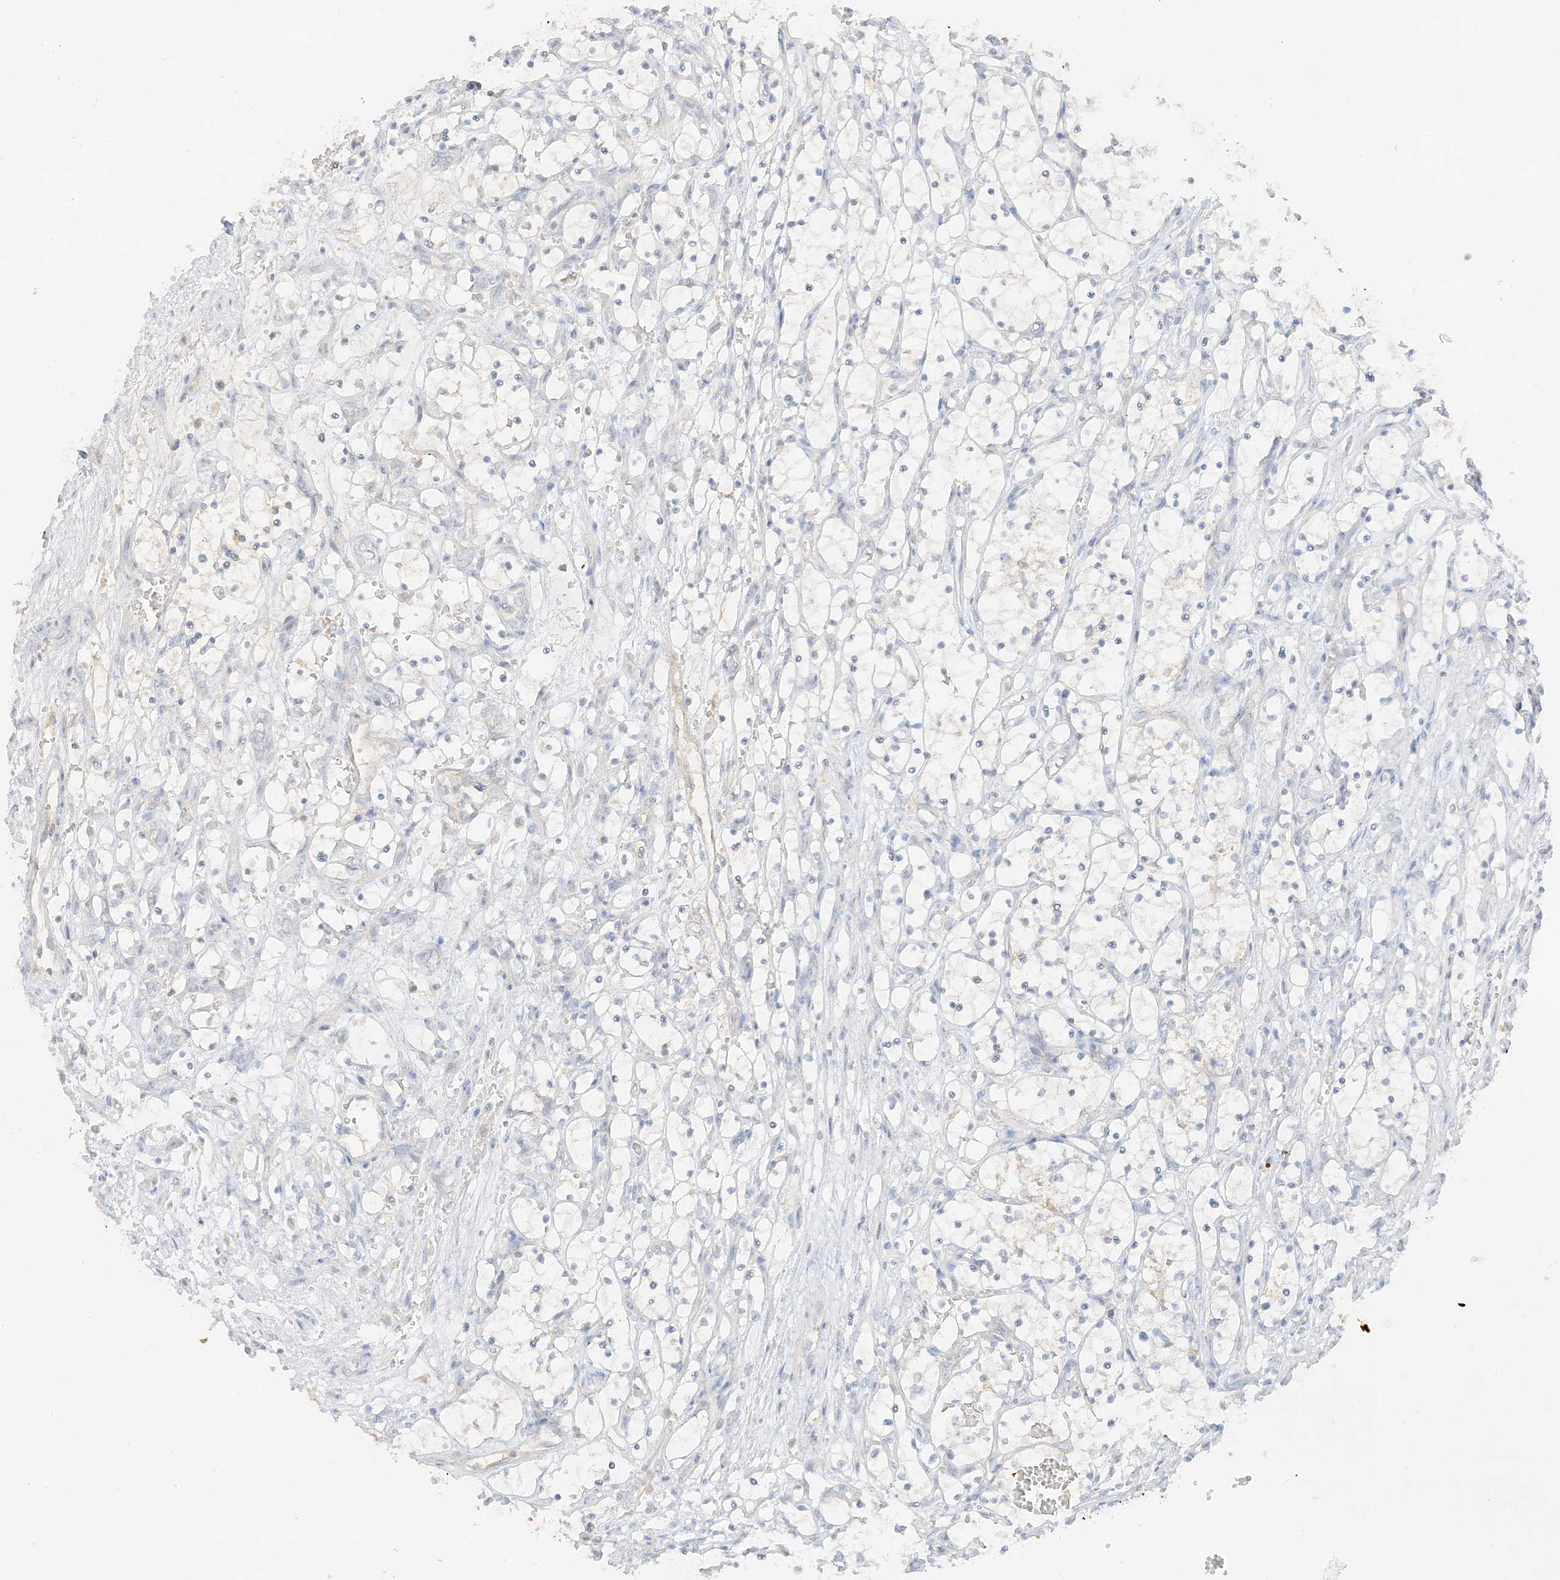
{"staining": {"intensity": "negative", "quantity": "none", "location": "none"}, "tissue": "renal cancer", "cell_type": "Tumor cells", "image_type": "cancer", "snomed": [{"axis": "morphology", "description": "Adenocarcinoma, NOS"}, {"axis": "topography", "description": "Kidney"}], "caption": "The image reveals no staining of tumor cells in adenocarcinoma (renal). (Stains: DAB IHC with hematoxylin counter stain, Microscopy: brightfield microscopy at high magnification).", "gene": "ZBTB41", "patient": {"sex": "female", "age": 69}}